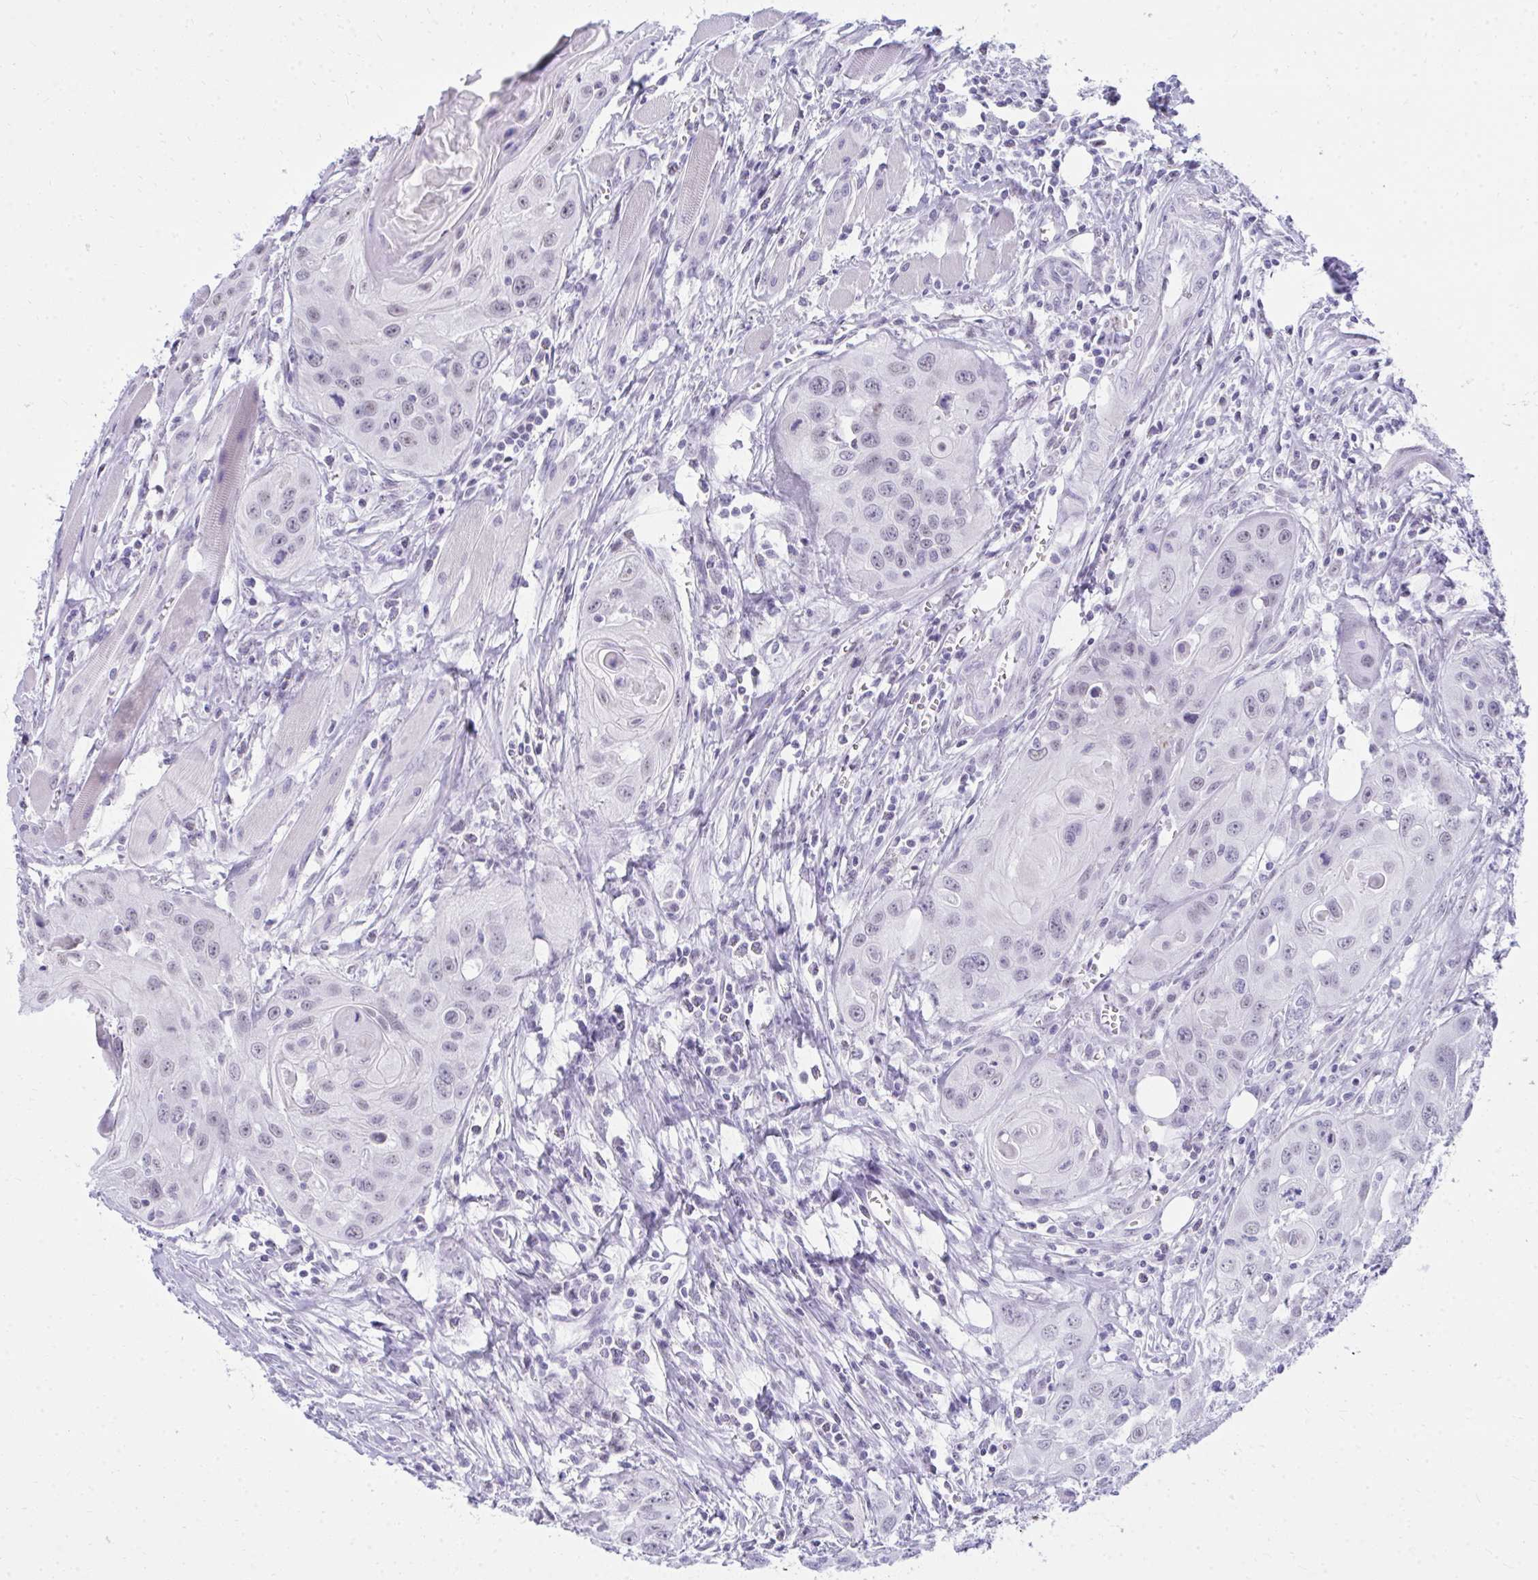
{"staining": {"intensity": "weak", "quantity": "<25%", "location": "nuclear"}, "tissue": "head and neck cancer", "cell_type": "Tumor cells", "image_type": "cancer", "snomed": [{"axis": "morphology", "description": "Squamous cell carcinoma, NOS"}, {"axis": "topography", "description": "Oral tissue"}, {"axis": "topography", "description": "Head-Neck"}], "caption": "IHC image of neoplastic tissue: human head and neck cancer stained with DAB (3,3'-diaminobenzidine) shows no significant protein expression in tumor cells.", "gene": "OR5F1", "patient": {"sex": "male", "age": 58}}